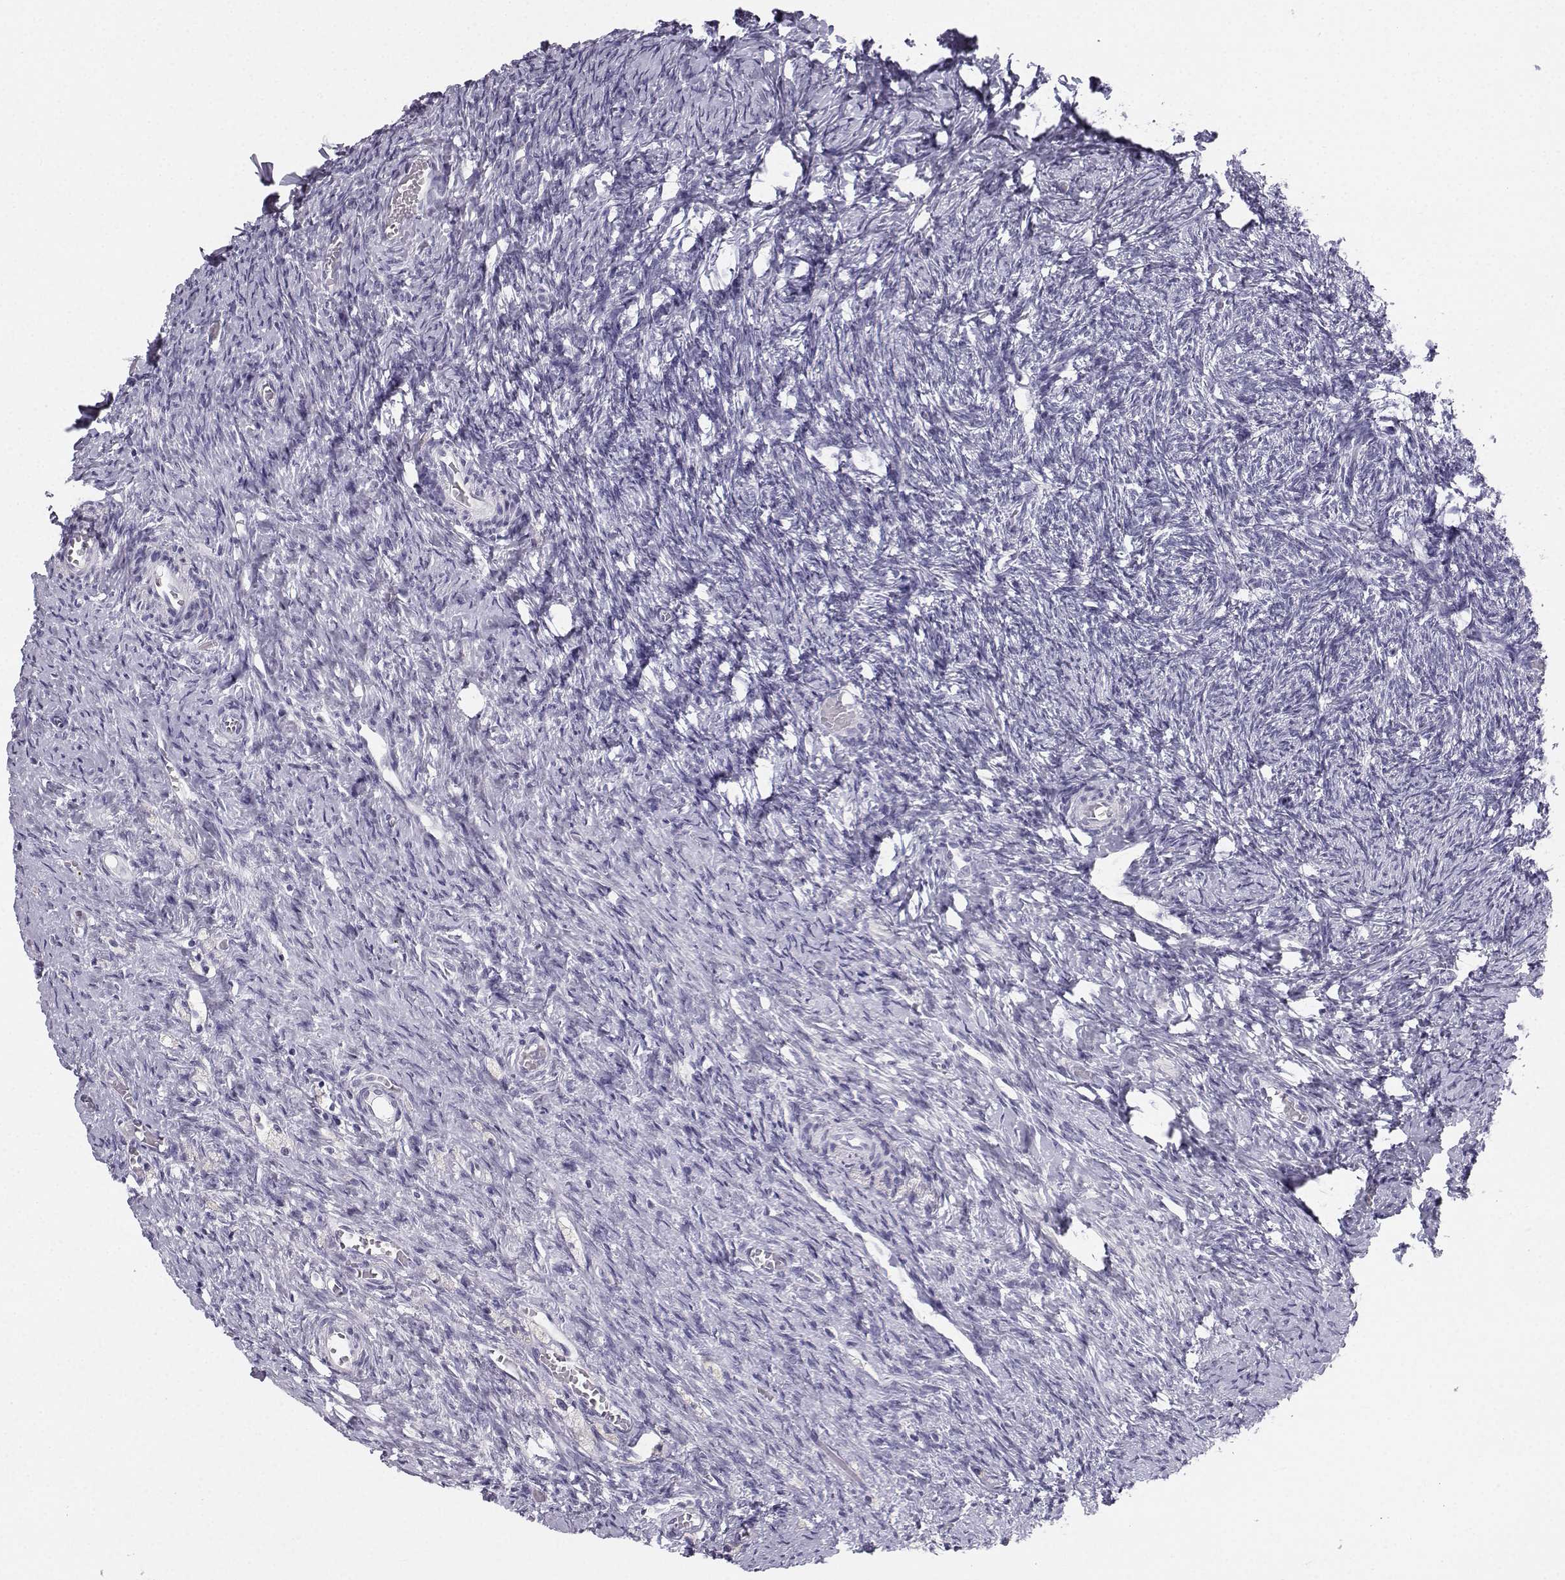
{"staining": {"intensity": "negative", "quantity": "none", "location": "none"}, "tissue": "ovary", "cell_type": "Ovarian stroma cells", "image_type": "normal", "snomed": [{"axis": "morphology", "description": "Normal tissue, NOS"}, {"axis": "topography", "description": "Ovary"}], "caption": "An image of human ovary is negative for staining in ovarian stroma cells. Nuclei are stained in blue.", "gene": "SYCE1", "patient": {"sex": "female", "age": 39}}